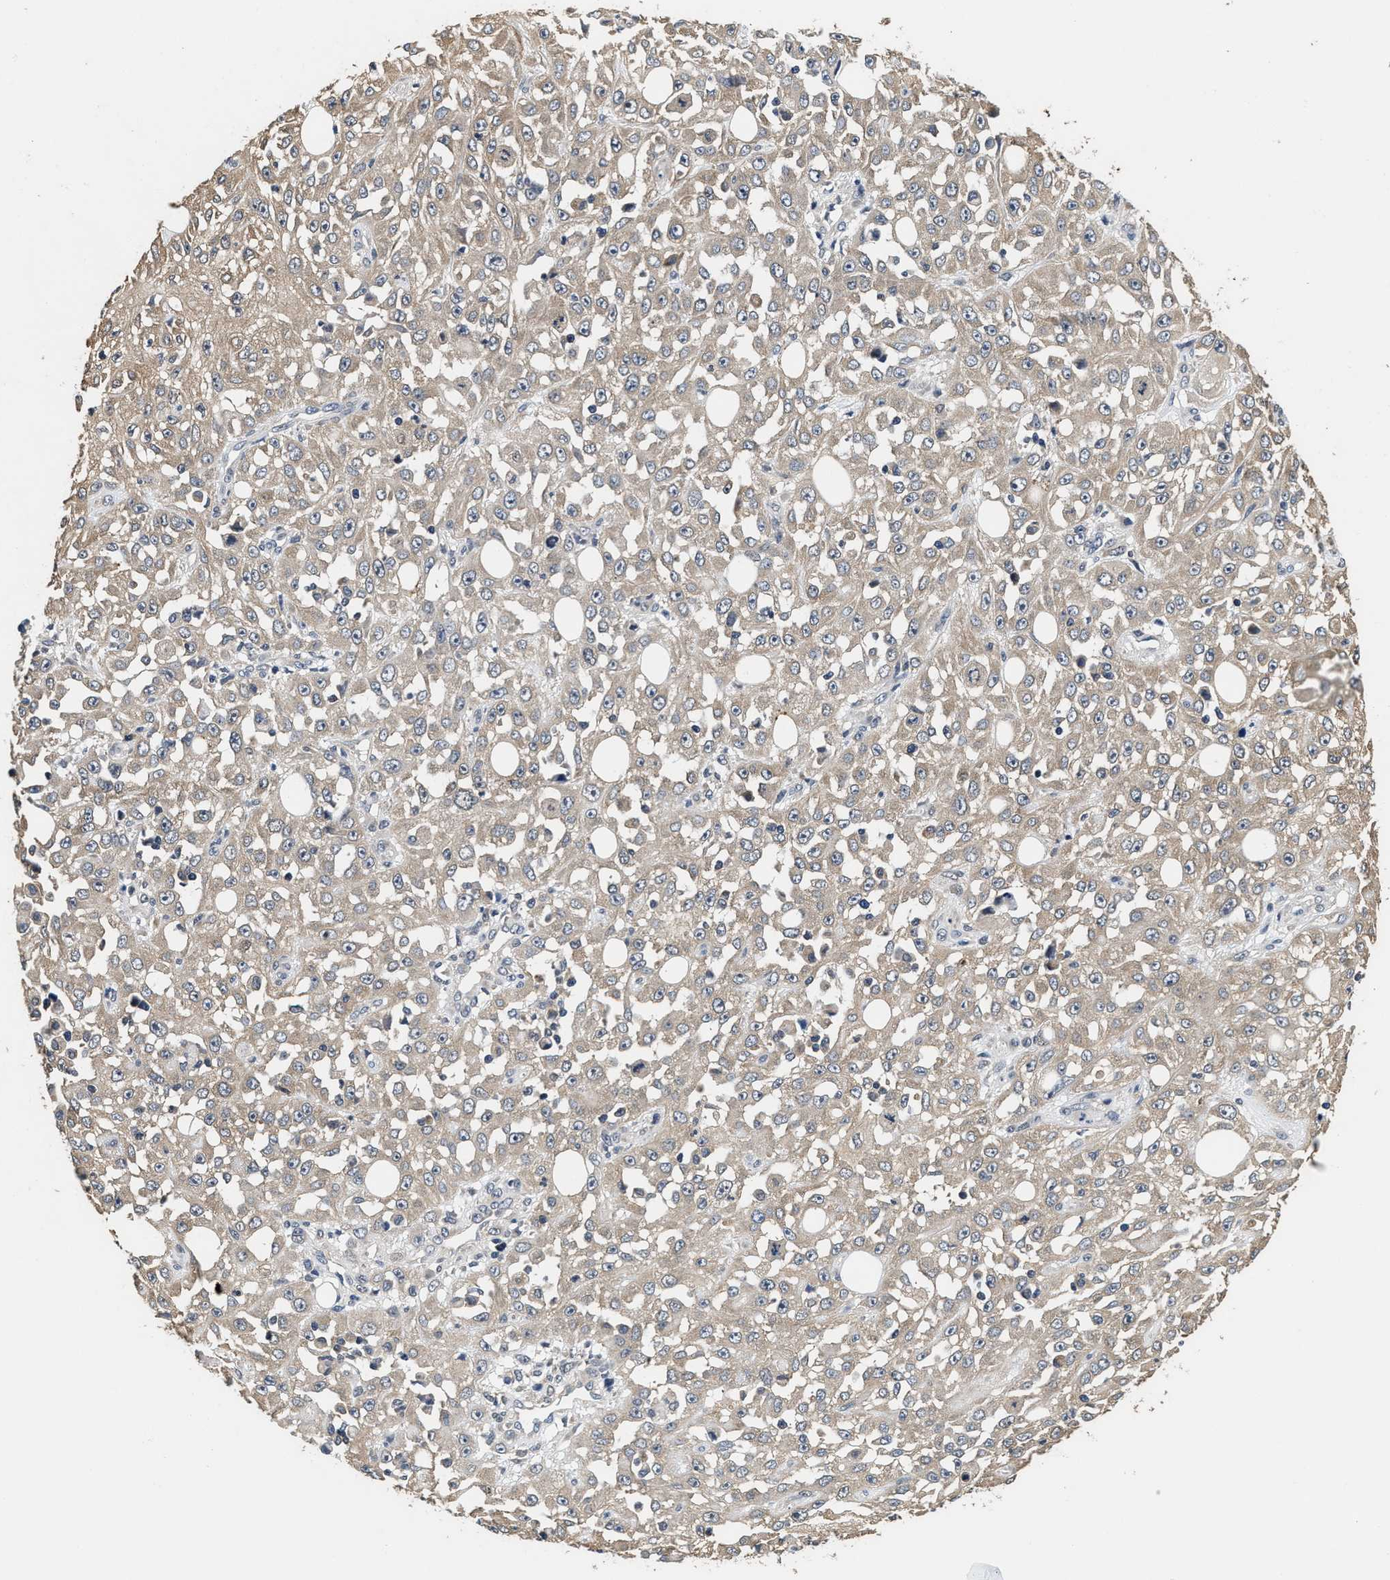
{"staining": {"intensity": "moderate", "quantity": "25%-75%", "location": "cytoplasmic/membranous"}, "tissue": "skin cancer", "cell_type": "Tumor cells", "image_type": "cancer", "snomed": [{"axis": "morphology", "description": "Squamous cell carcinoma, NOS"}, {"axis": "morphology", "description": "Squamous cell carcinoma, metastatic, NOS"}, {"axis": "topography", "description": "Skin"}, {"axis": "topography", "description": "Lymph node"}], "caption": "Brown immunohistochemical staining in human skin cancer reveals moderate cytoplasmic/membranous positivity in about 25%-75% of tumor cells. The protein is shown in brown color, while the nuclei are stained blue.", "gene": "PHPT1", "patient": {"sex": "male", "age": 75}}